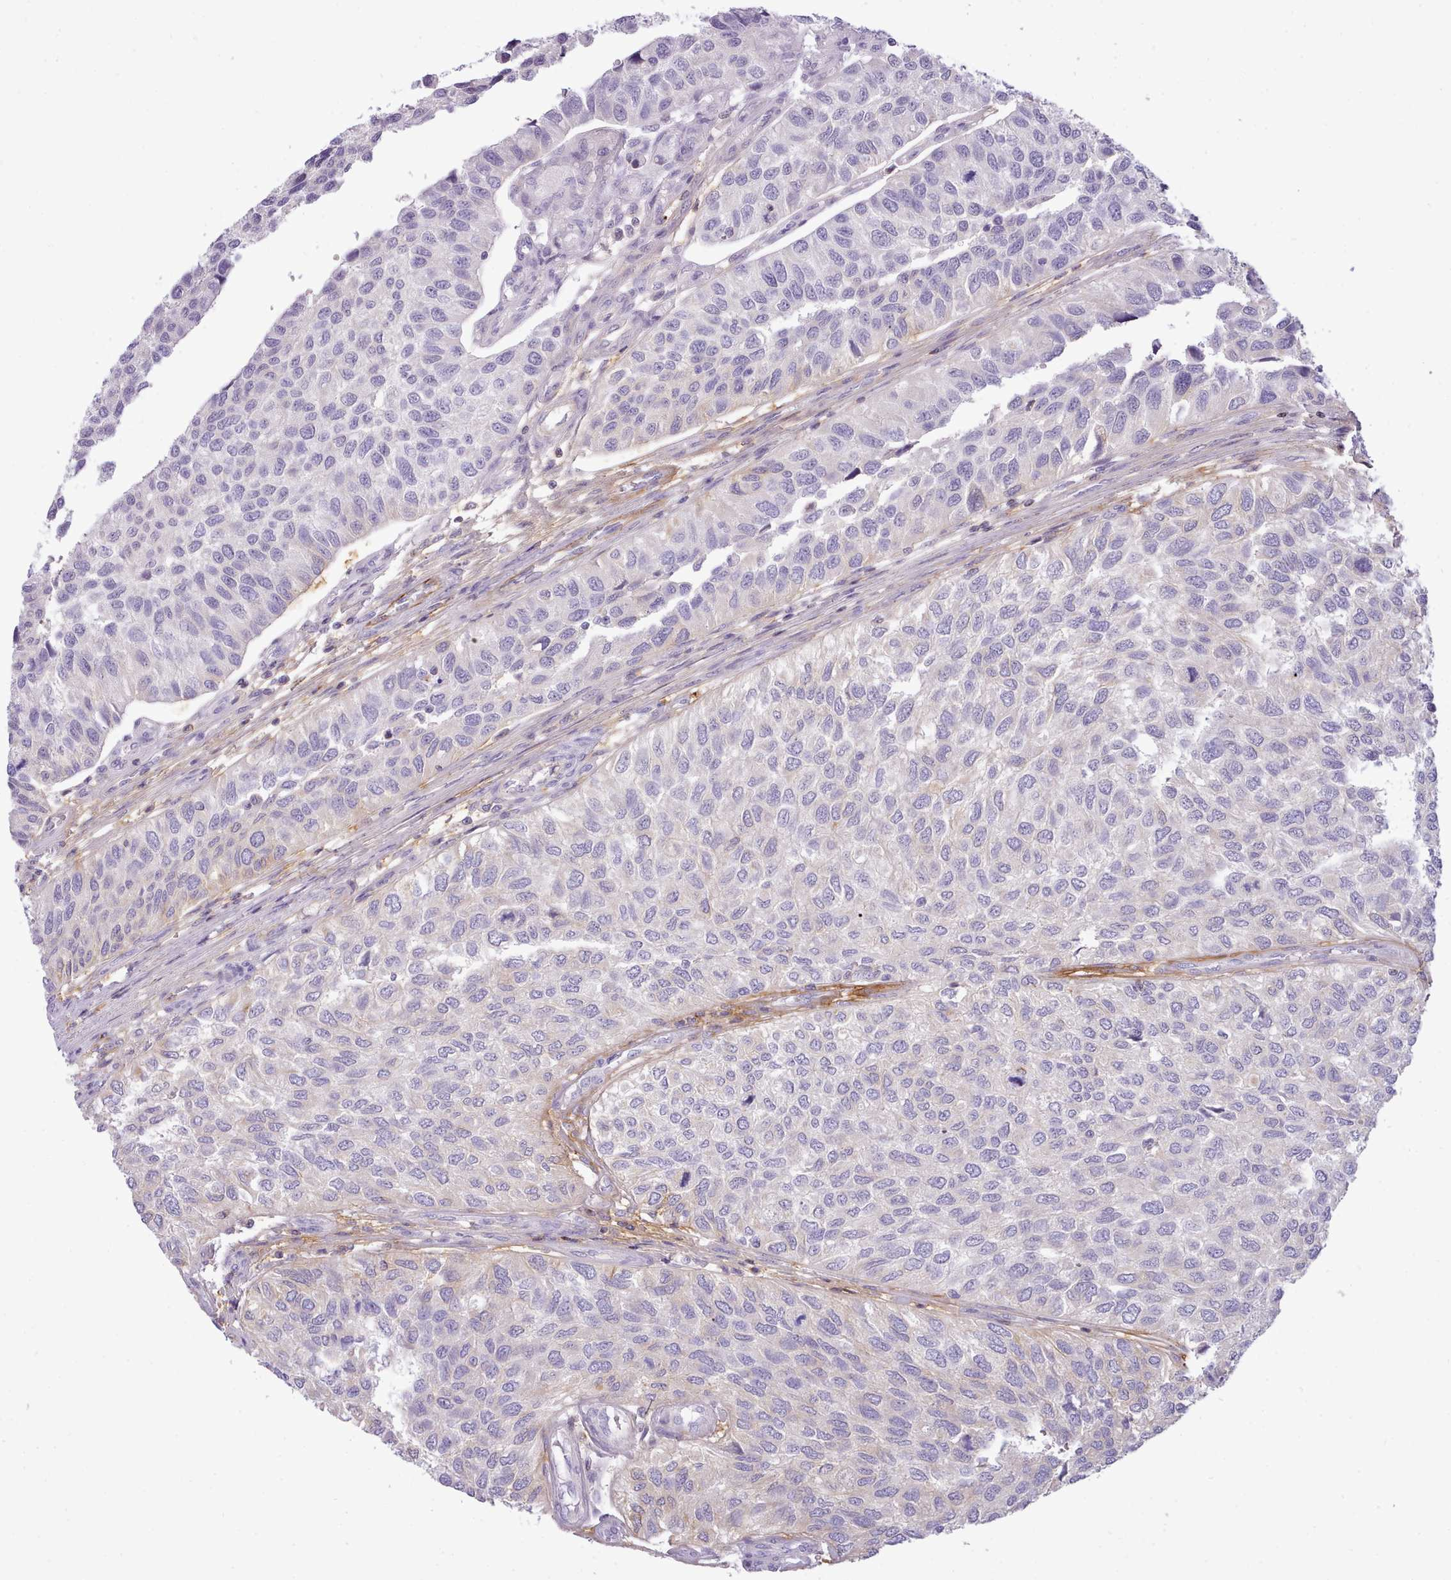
{"staining": {"intensity": "negative", "quantity": "none", "location": "none"}, "tissue": "urothelial cancer", "cell_type": "Tumor cells", "image_type": "cancer", "snomed": [{"axis": "morphology", "description": "Urothelial carcinoma, NOS"}, {"axis": "topography", "description": "Urinary bladder"}], "caption": "There is no significant expression in tumor cells of transitional cell carcinoma.", "gene": "CYP2A13", "patient": {"sex": "male", "age": 55}}